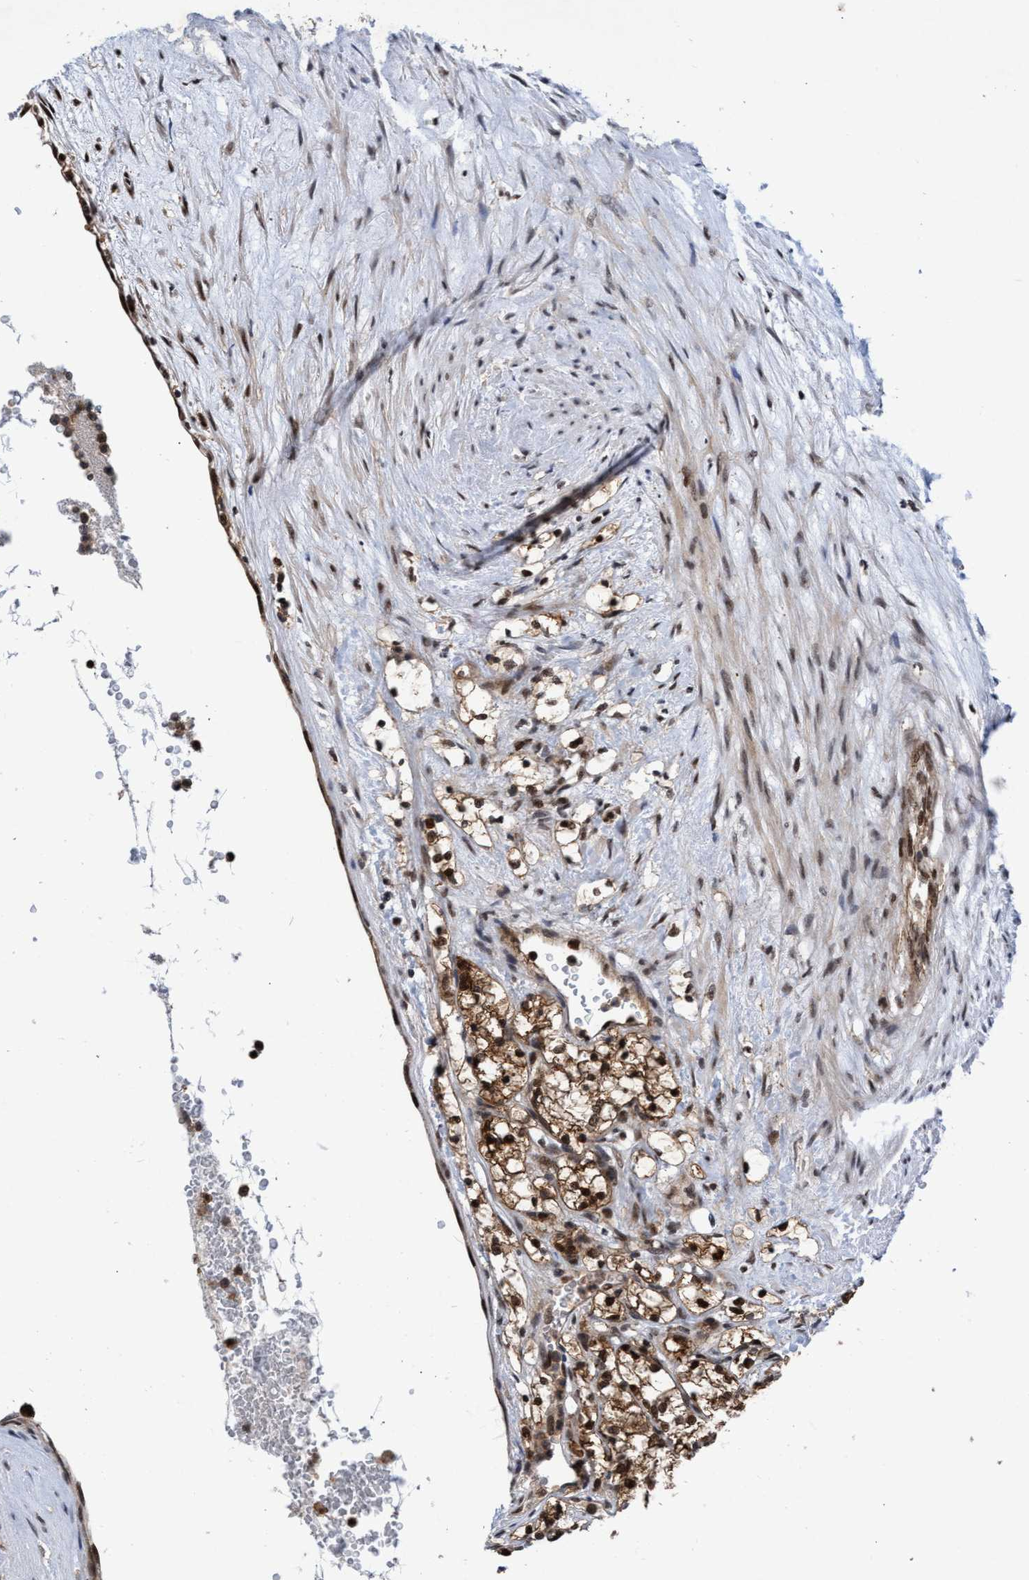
{"staining": {"intensity": "strong", "quantity": ">75%", "location": "cytoplasmic/membranous,nuclear"}, "tissue": "renal cancer", "cell_type": "Tumor cells", "image_type": "cancer", "snomed": [{"axis": "morphology", "description": "Adenocarcinoma, NOS"}, {"axis": "topography", "description": "Kidney"}], "caption": "A high amount of strong cytoplasmic/membranous and nuclear staining is present in approximately >75% of tumor cells in adenocarcinoma (renal) tissue.", "gene": "GTF2F1", "patient": {"sex": "female", "age": 69}}